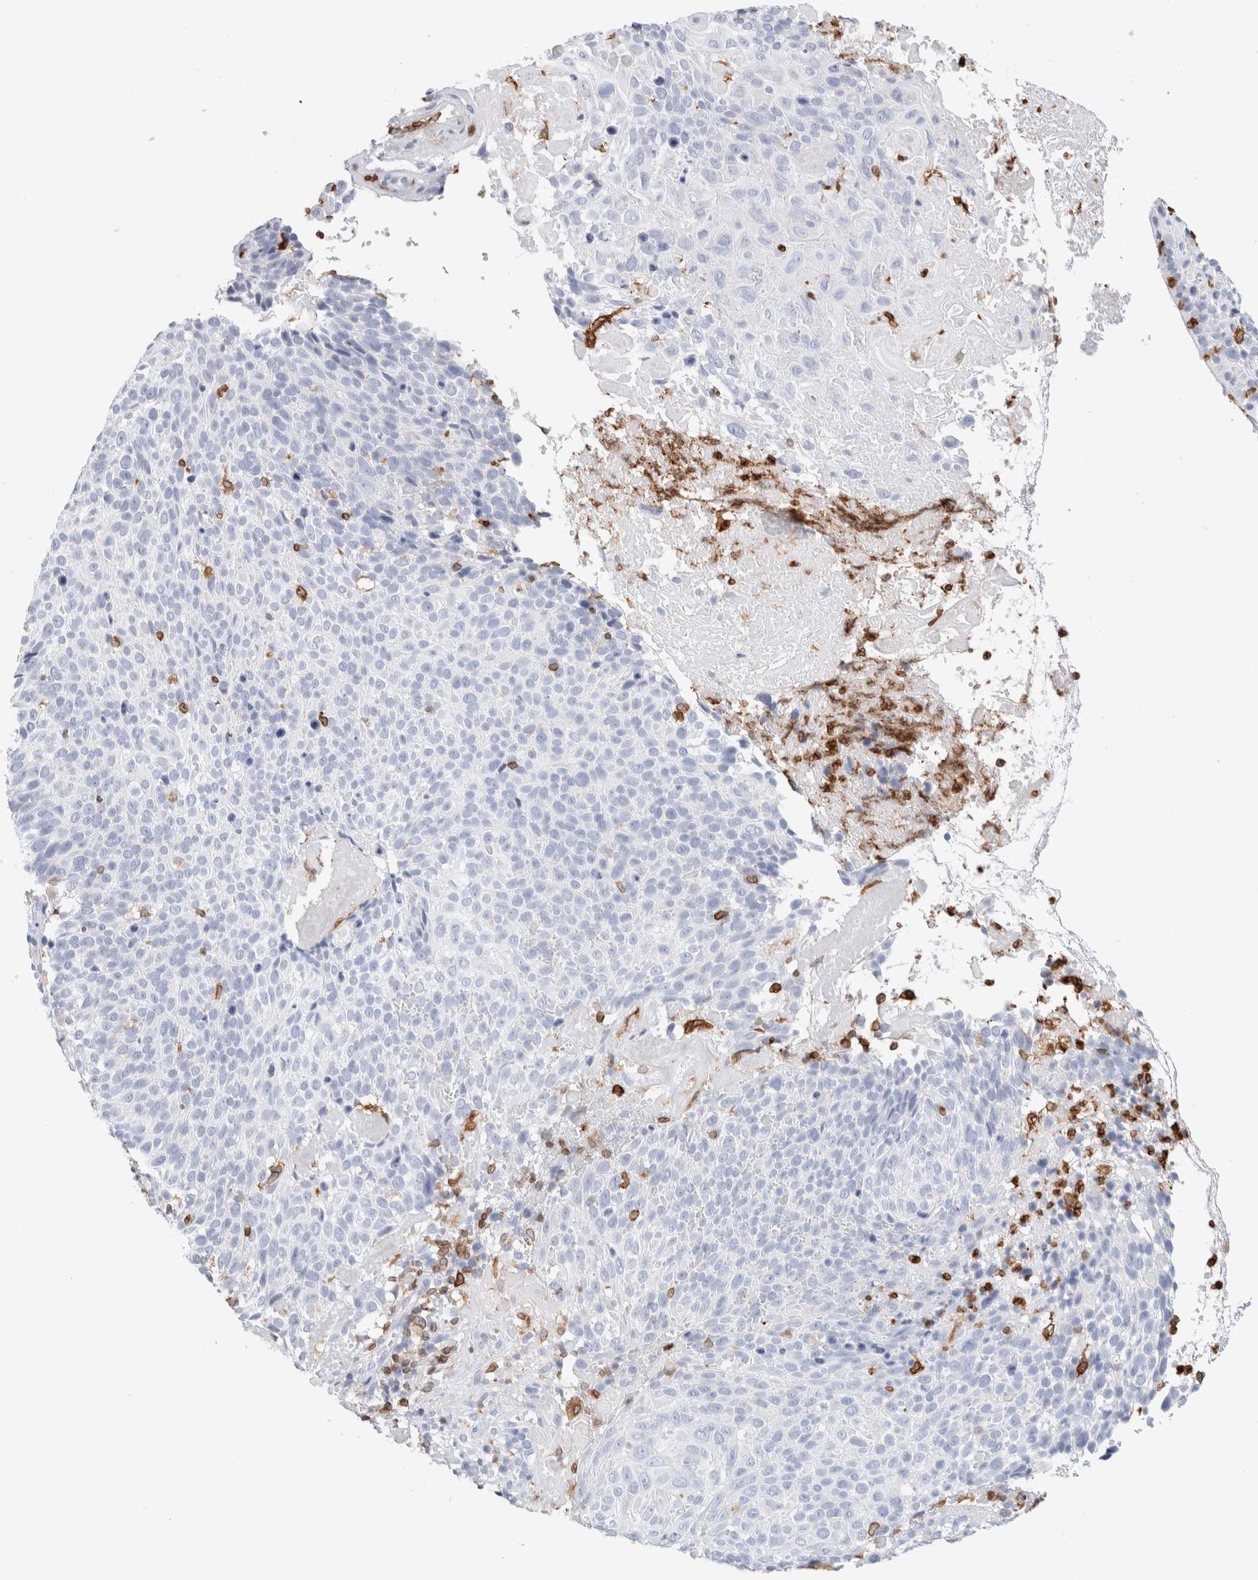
{"staining": {"intensity": "negative", "quantity": "none", "location": "none"}, "tissue": "cervical cancer", "cell_type": "Tumor cells", "image_type": "cancer", "snomed": [{"axis": "morphology", "description": "Squamous cell carcinoma, NOS"}, {"axis": "topography", "description": "Cervix"}], "caption": "High magnification brightfield microscopy of squamous cell carcinoma (cervical) stained with DAB (brown) and counterstained with hematoxylin (blue): tumor cells show no significant staining.", "gene": "ALOX5AP", "patient": {"sex": "female", "age": 74}}